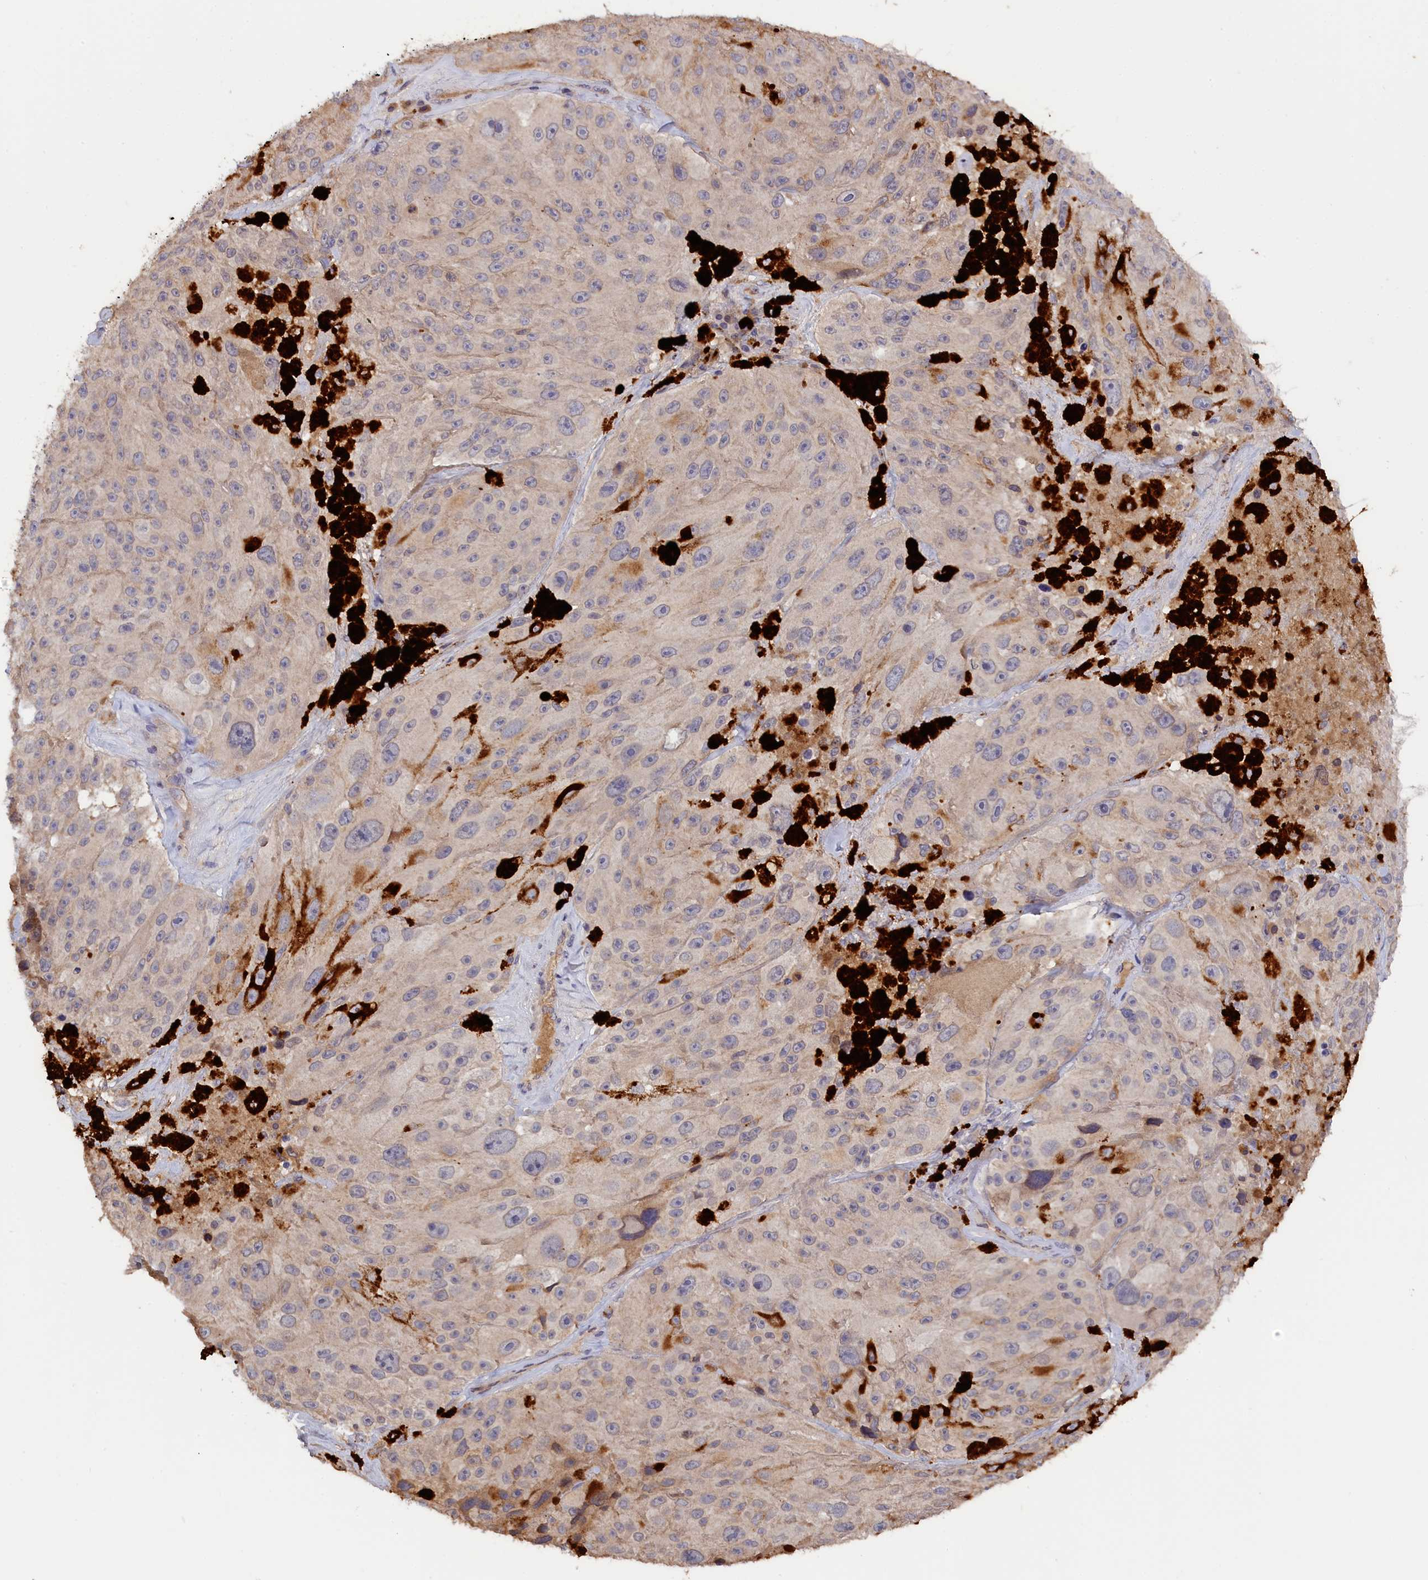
{"staining": {"intensity": "negative", "quantity": "none", "location": "none"}, "tissue": "melanoma", "cell_type": "Tumor cells", "image_type": "cancer", "snomed": [{"axis": "morphology", "description": "Malignant melanoma, Metastatic site"}, {"axis": "topography", "description": "Lymph node"}], "caption": "This is a image of immunohistochemistry staining of malignant melanoma (metastatic site), which shows no staining in tumor cells.", "gene": "CELF5", "patient": {"sex": "male", "age": 62}}